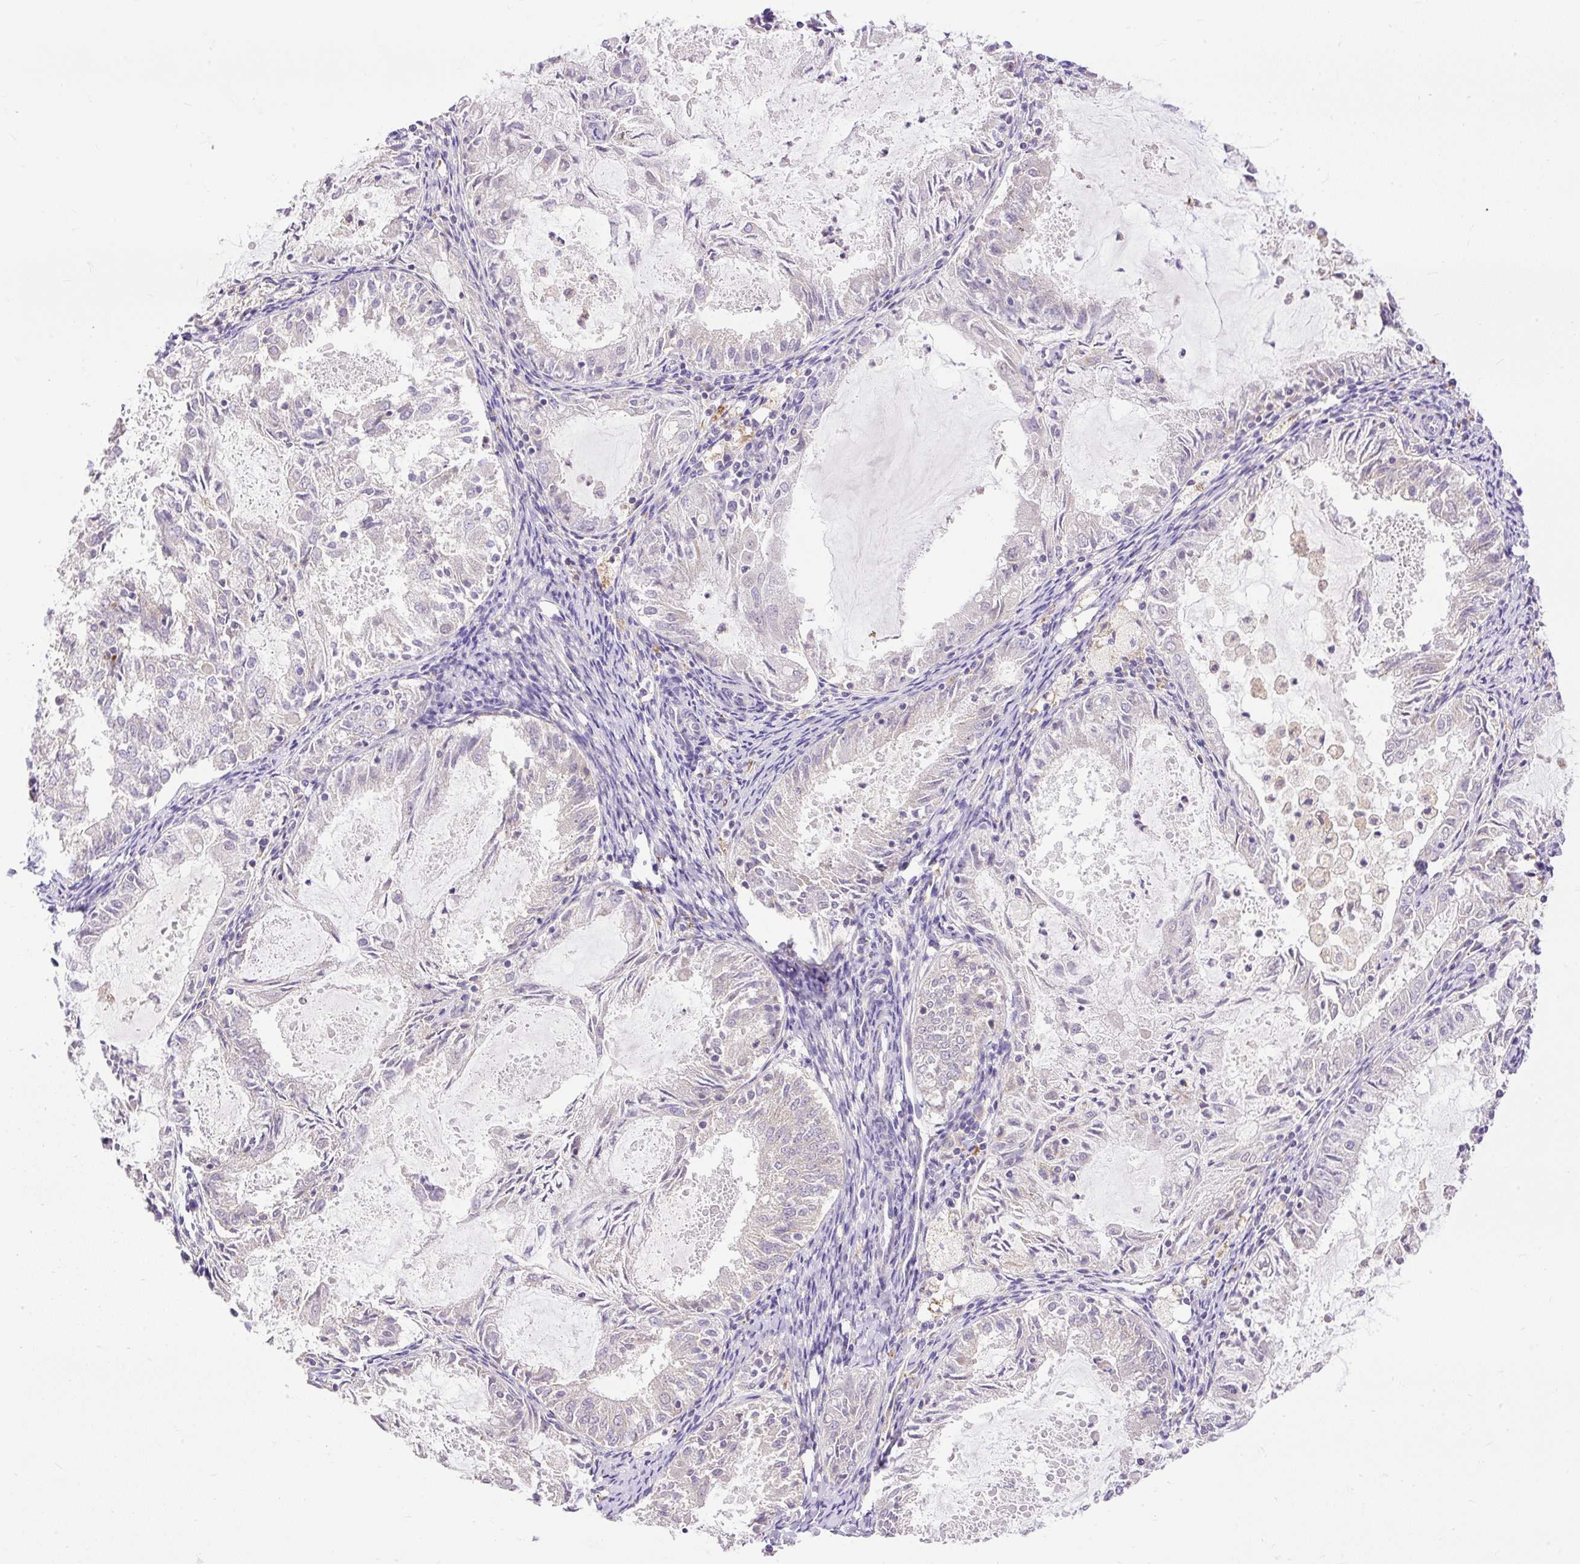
{"staining": {"intensity": "negative", "quantity": "none", "location": "none"}, "tissue": "endometrial cancer", "cell_type": "Tumor cells", "image_type": "cancer", "snomed": [{"axis": "morphology", "description": "Adenocarcinoma, NOS"}, {"axis": "topography", "description": "Endometrium"}], "caption": "Tumor cells are negative for protein expression in human adenocarcinoma (endometrial). (DAB immunohistochemistry (IHC) with hematoxylin counter stain).", "gene": "HEXB", "patient": {"sex": "female", "age": 57}}